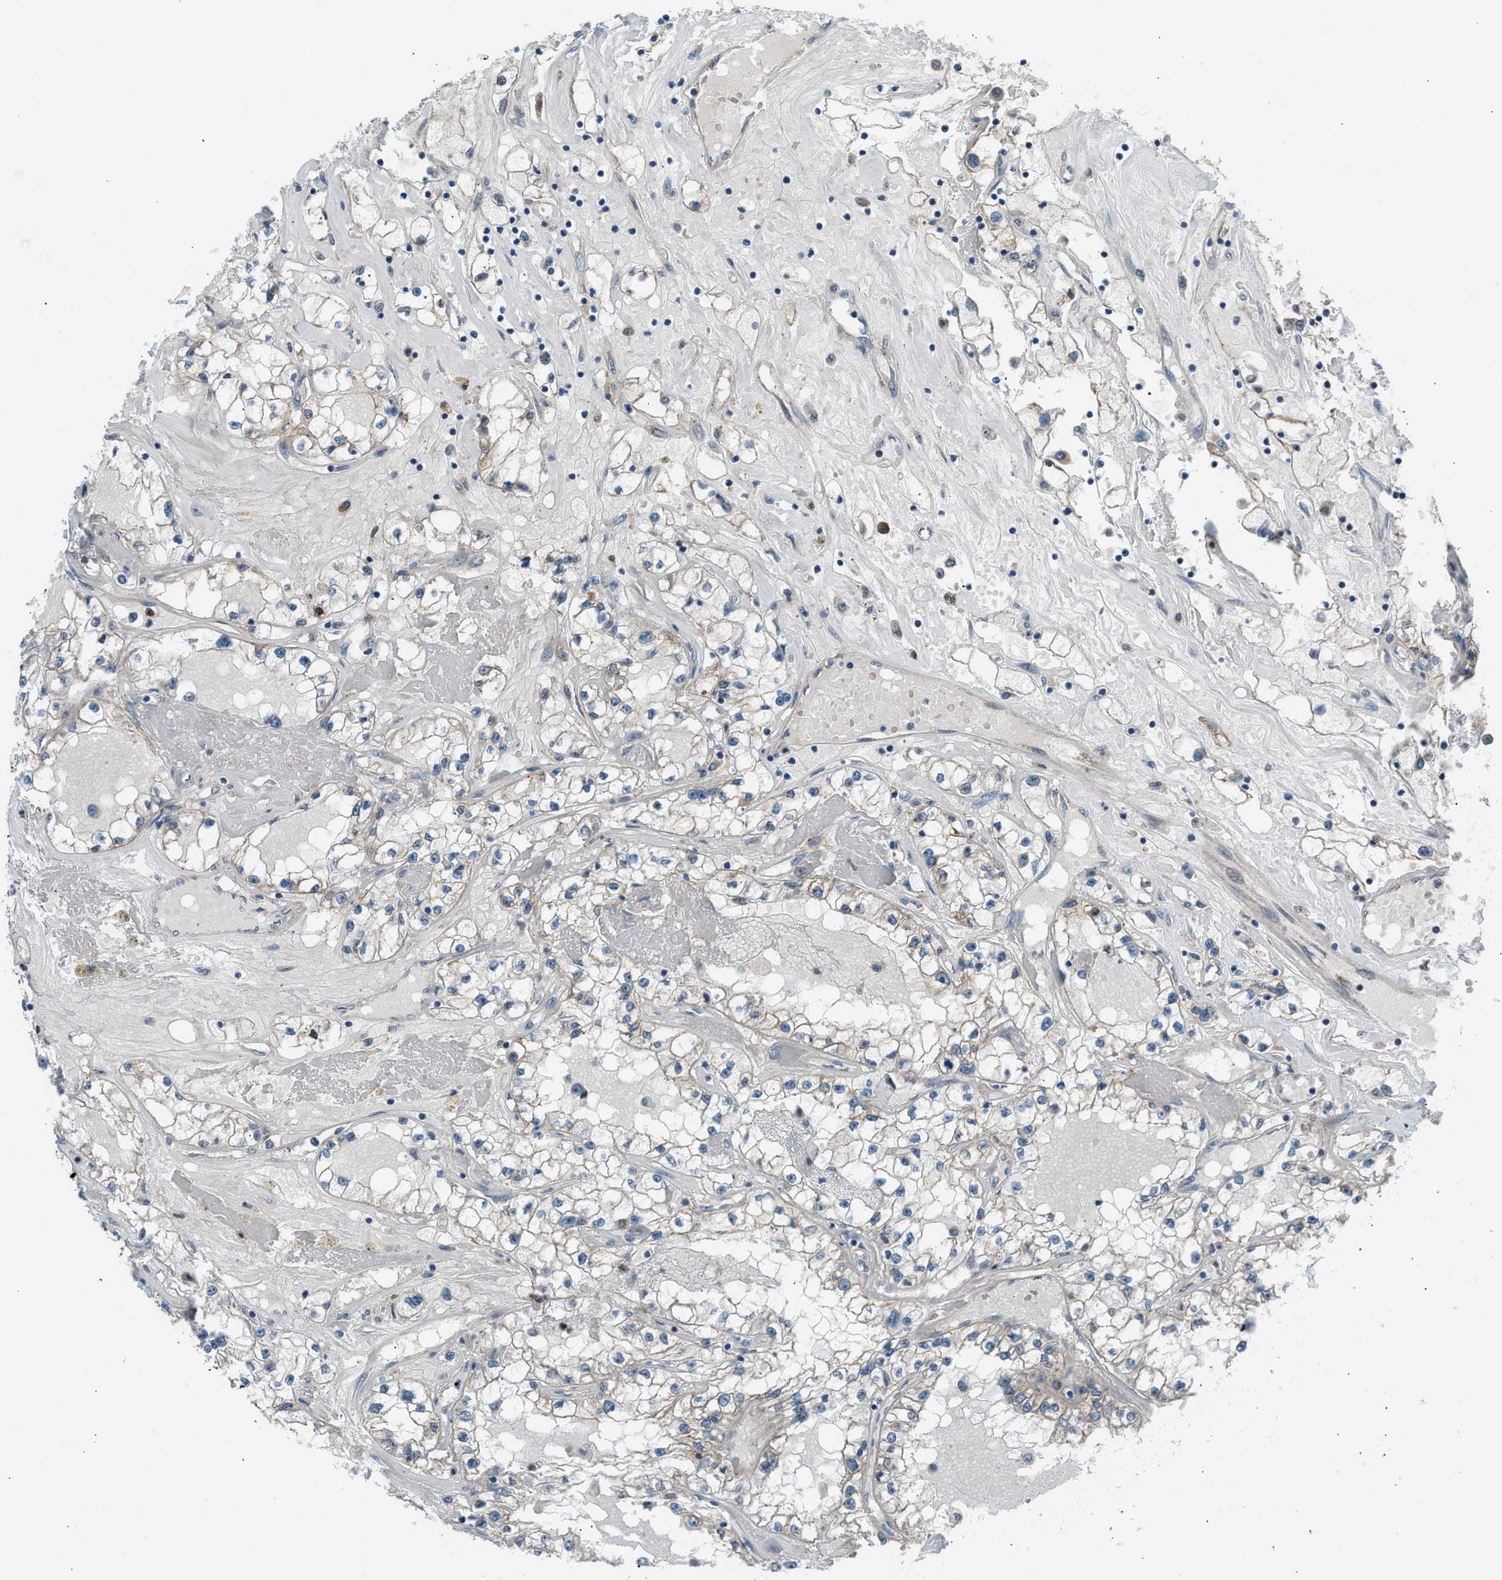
{"staining": {"intensity": "negative", "quantity": "none", "location": "none"}, "tissue": "renal cancer", "cell_type": "Tumor cells", "image_type": "cancer", "snomed": [{"axis": "morphology", "description": "Adenocarcinoma, NOS"}, {"axis": "topography", "description": "Kidney"}], "caption": "This is a histopathology image of immunohistochemistry staining of renal cancer, which shows no staining in tumor cells. Nuclei are stained in blue.", "gene": "EDARADD", "patient": {"sex": "male", "age": 56}}